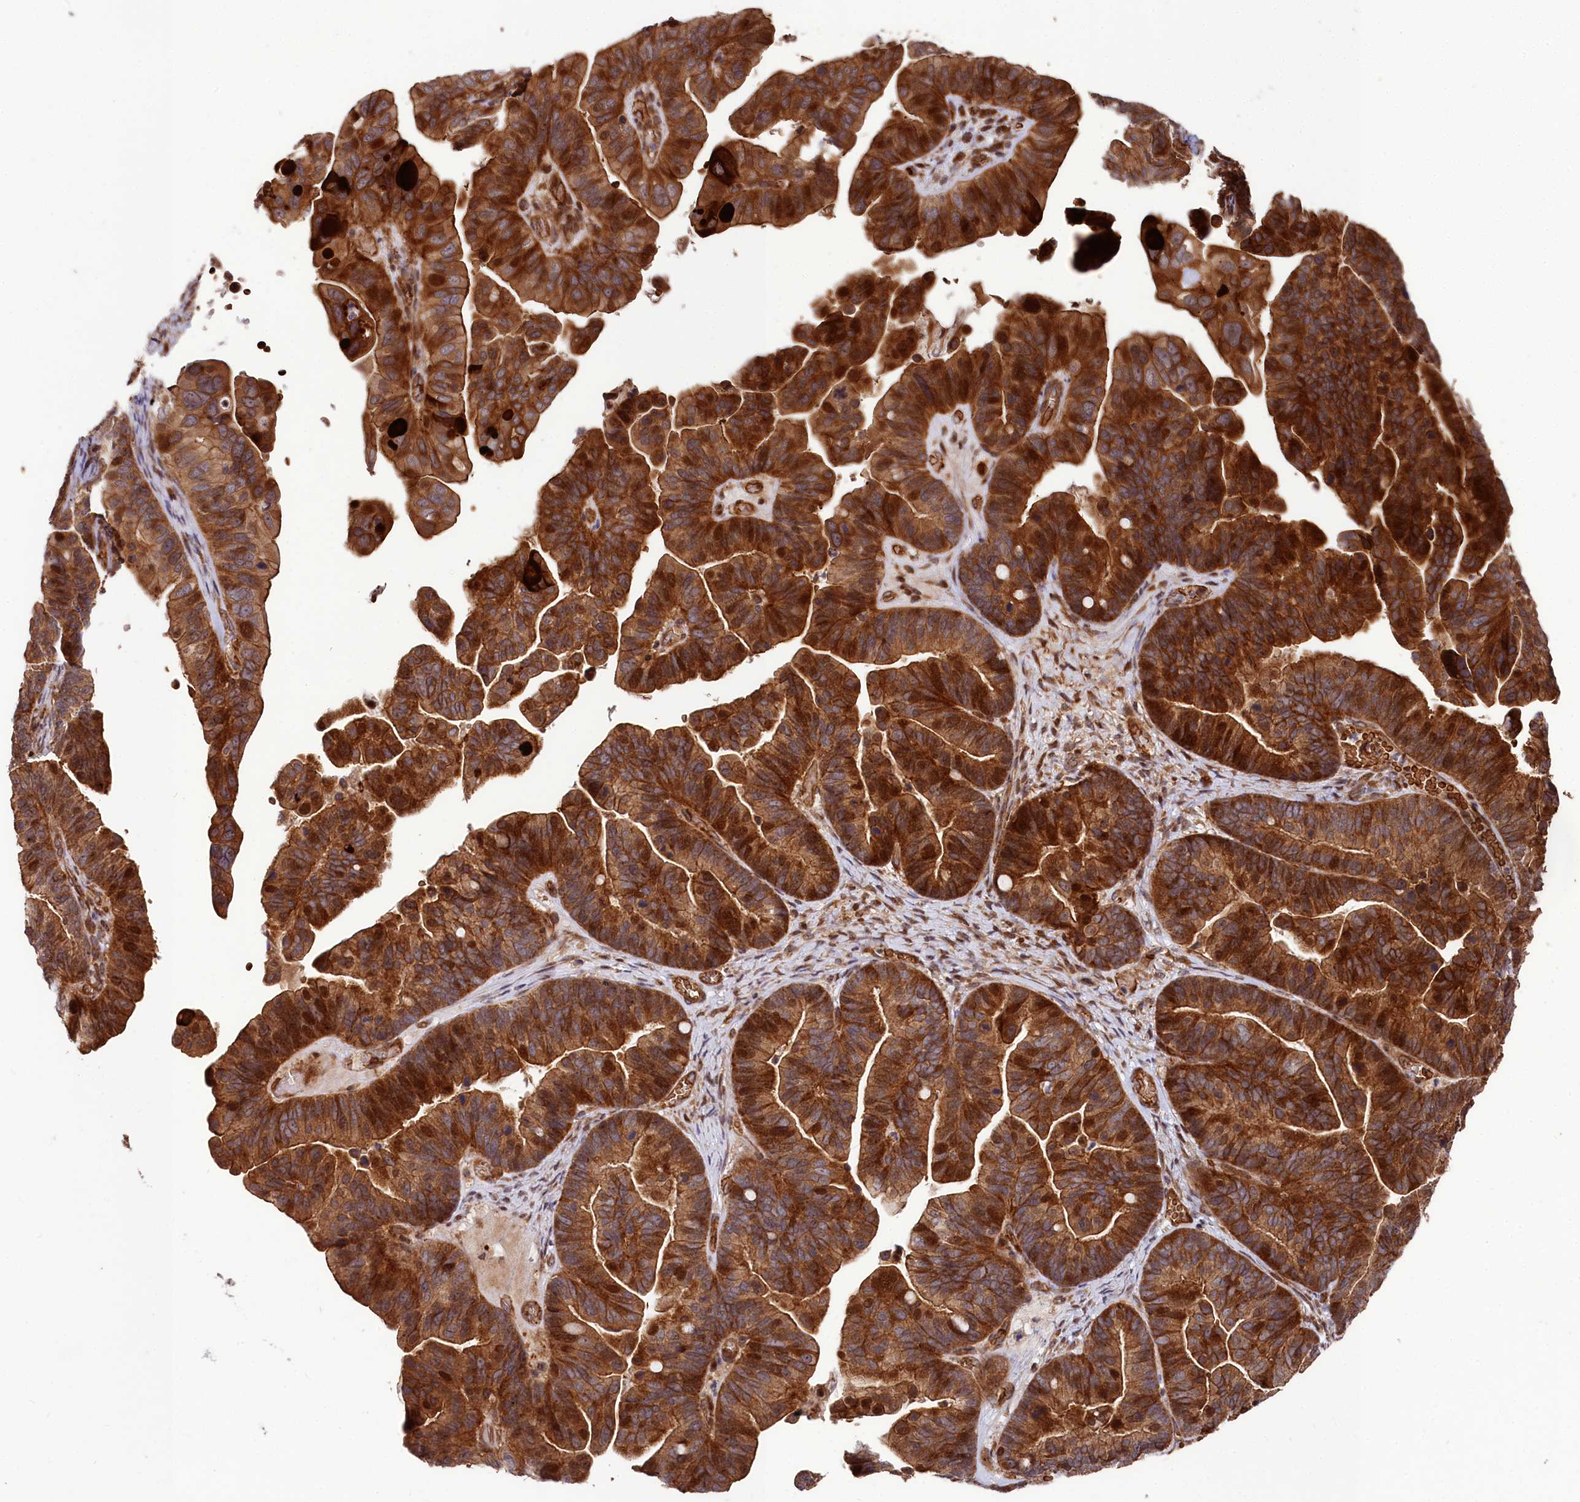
{"staining": {"intensity": "strong", "quantity": ">75%", "location": "cytoplasmic/membranous,nuclear"}, "tissue": "ovarian cancer", "cell_type": "Tumor cells", "image_type": "cancer", "snomed": [{"axis": "morphology", "description": "Cystadenocarcinoma, serous, NOS"}, {"axis": "topography", "description": "Ovary"}], "caption": "This histopathology image reveals ovarian serous cystadenocarcinoma stained with immunohistochemistry (IHC) to label a protein in brown. The cytoplasmic/membranous and nuclear of tumor cells show strong positivity for the protein. Nuclei are counter-stained blue.", "gene": "TNKS1BP1", "patient": {"sex": "female", "age": 56}}